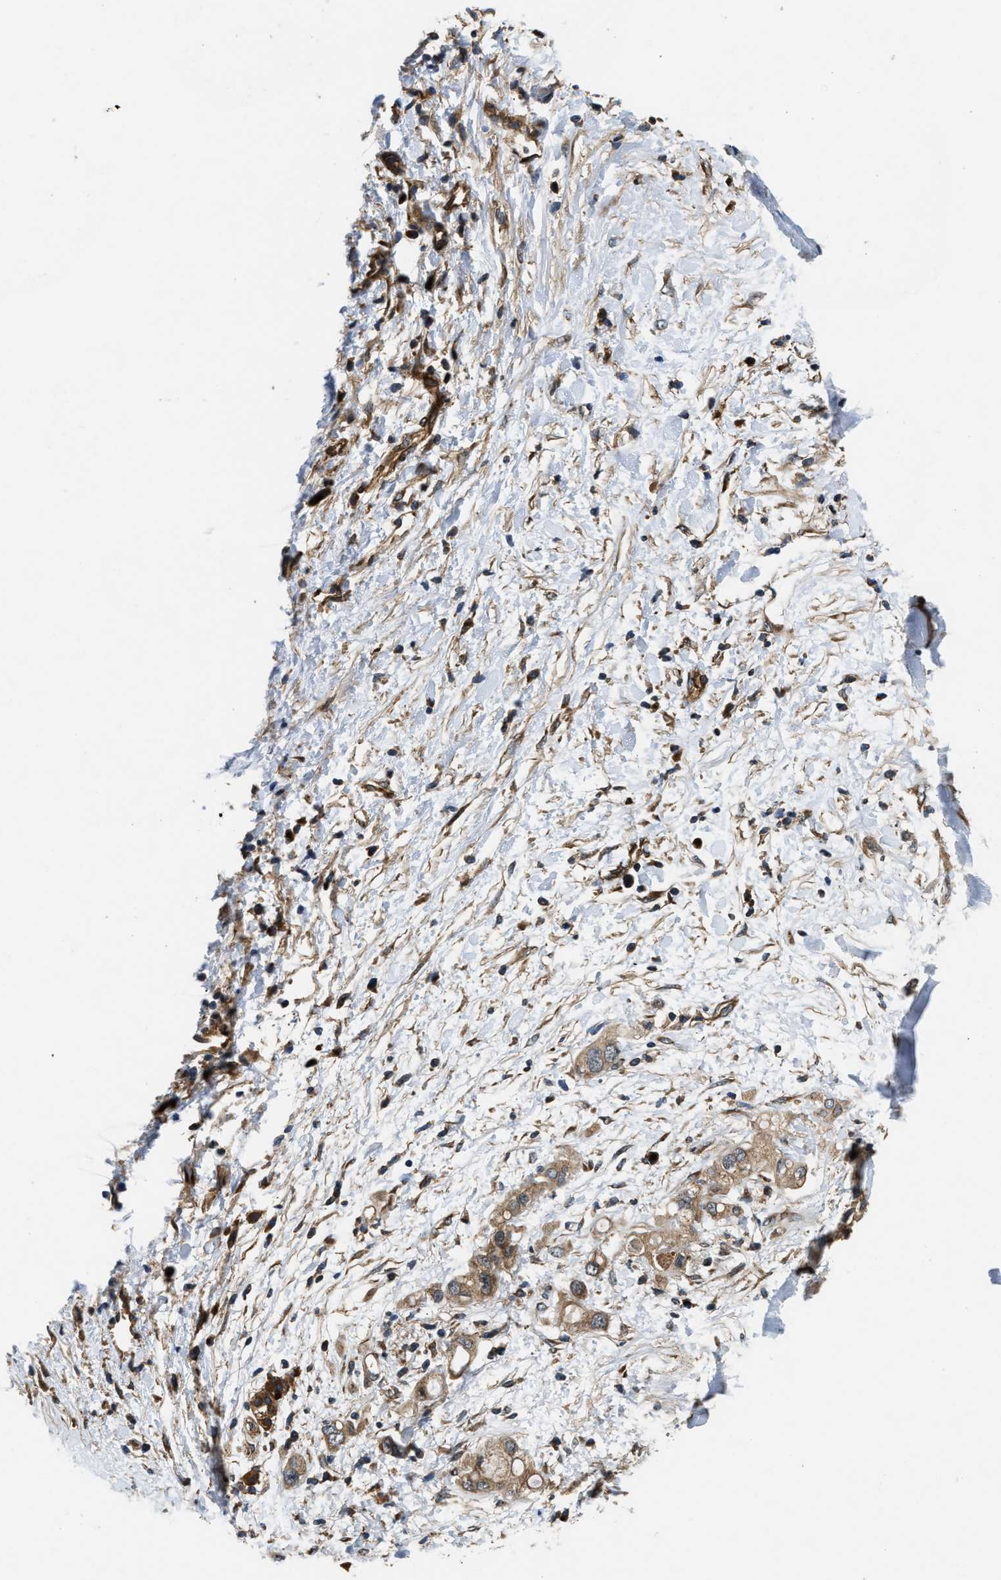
{"staining": {"intensity": "moderate", "quantity": ">75%", "location": "cytoplasmic/membranous"}, "tissue": "pancreatic cancer", "cell_type": "Tumor cells", "image_type": "cancer", "snomed": [{"axis": "morphology", "description": "Adenocarcinoma, NOS"}, {"axis": "topography", "description": "Pancreas"}], "caption": "This is an image of immunohistochemistry staining of adenocarcinoma (pancreatic), which shows moderate positivity in the cytoplasmic/membranous of tumor cells.", "gene": "PNPLA8", "patient": {"sex": "female", "age": 56}}